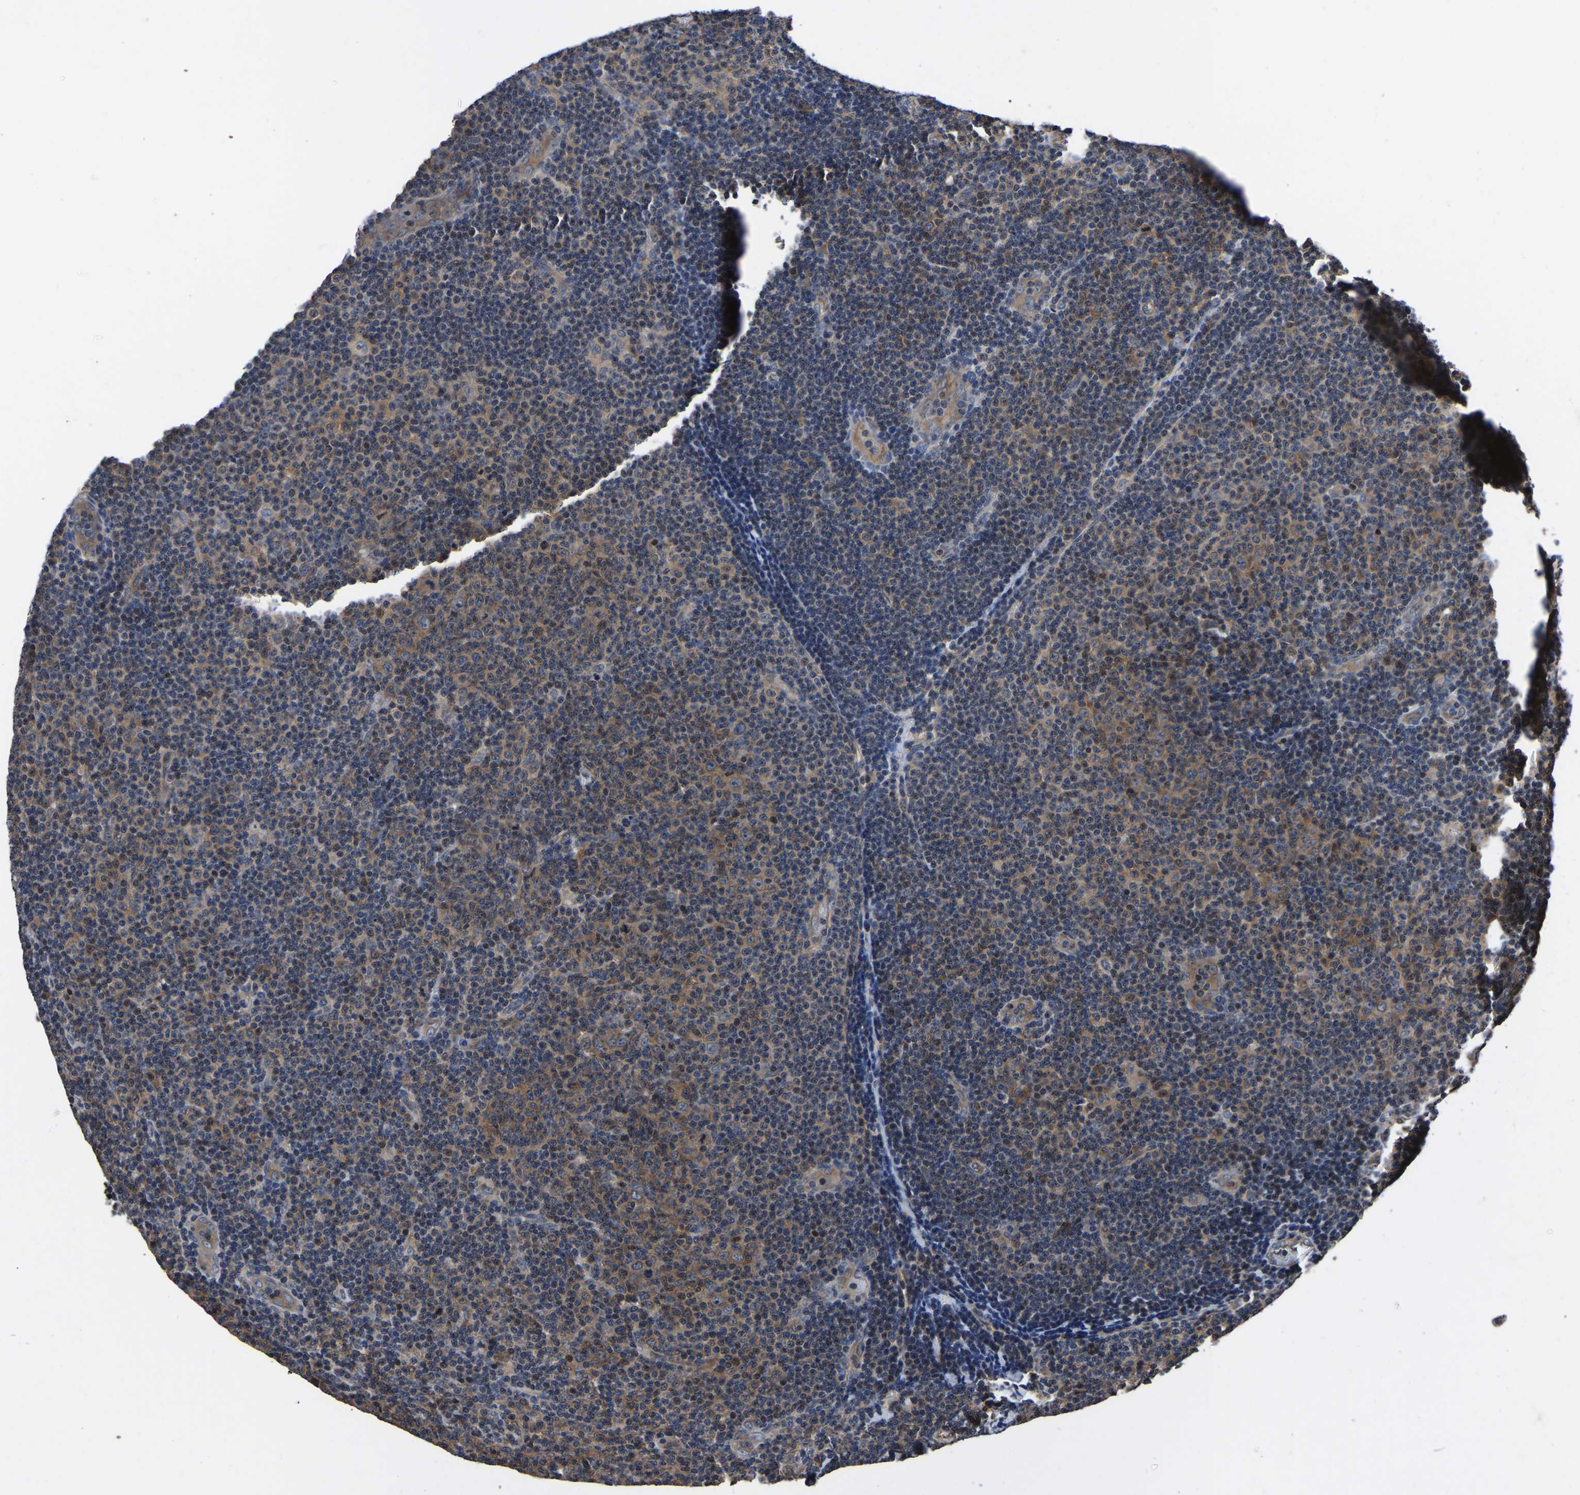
{"staining": {"intensity": "moderate", "quantity": ">75%", "location": "cytoplasmic/membranous"}, "tissue": "lymphoma", "cell_type": "Tumor cells", "image_type": "cancer", "snomed": [{"axis": "morphology", "description": "Malignant lymphoma, non-Hodgkin's type, Low grade"}, {"axis": "topography", "description": "Lymph node"}], "caption": "Protein staining exhibits moderate cytoplasmic/membranous staining in approximately >75% of tumor cells in malignant lymphoma, non-Hodgkin's type (low-grade).", "gene": "FGD5", "patient": {"sex": "male", "age": 83}}